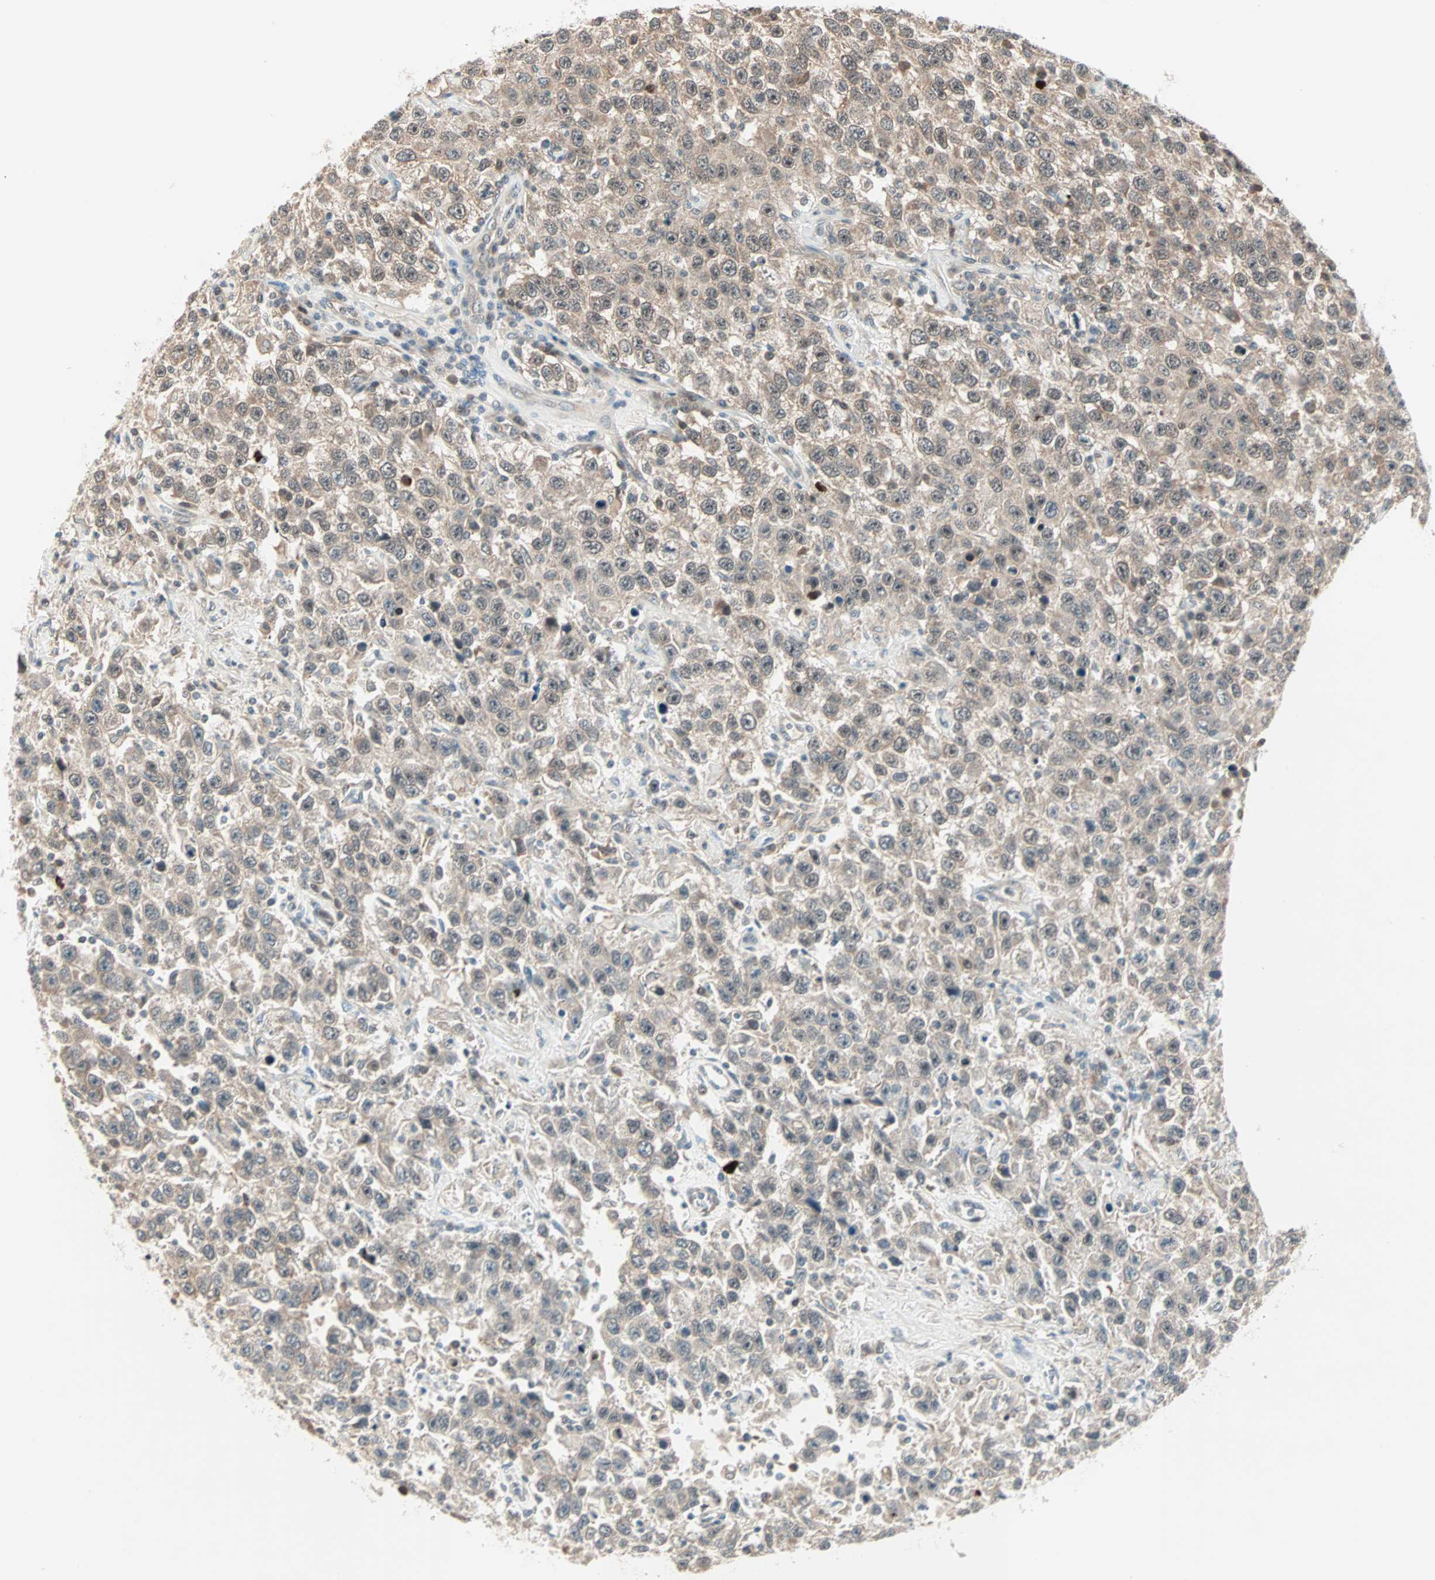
{"staining": {"intensity": "weak", "quantity": ">75%", "location": "cytoplasmic/membranous"}, "tissue": "testis cancer", "cell_type": "Tumor cells", "image_type": "cancer", "snomed": [{"axis": "morphology", "description": "Seminoma, NOS"}, {"axis": "topography", "description": "Testis"}], "caption": "Immunohistochemistry of seminoma (testis) displays low levels of weak cytoplasmic/membranous expression in approximately >75% of tumor cells. Using DAB (brown) and hematoxylin (blue) stains, captured at high magnification using brightfield microscopy.", "gene": "PGBD1", "patient": {"sex": "male", "age": 41}}